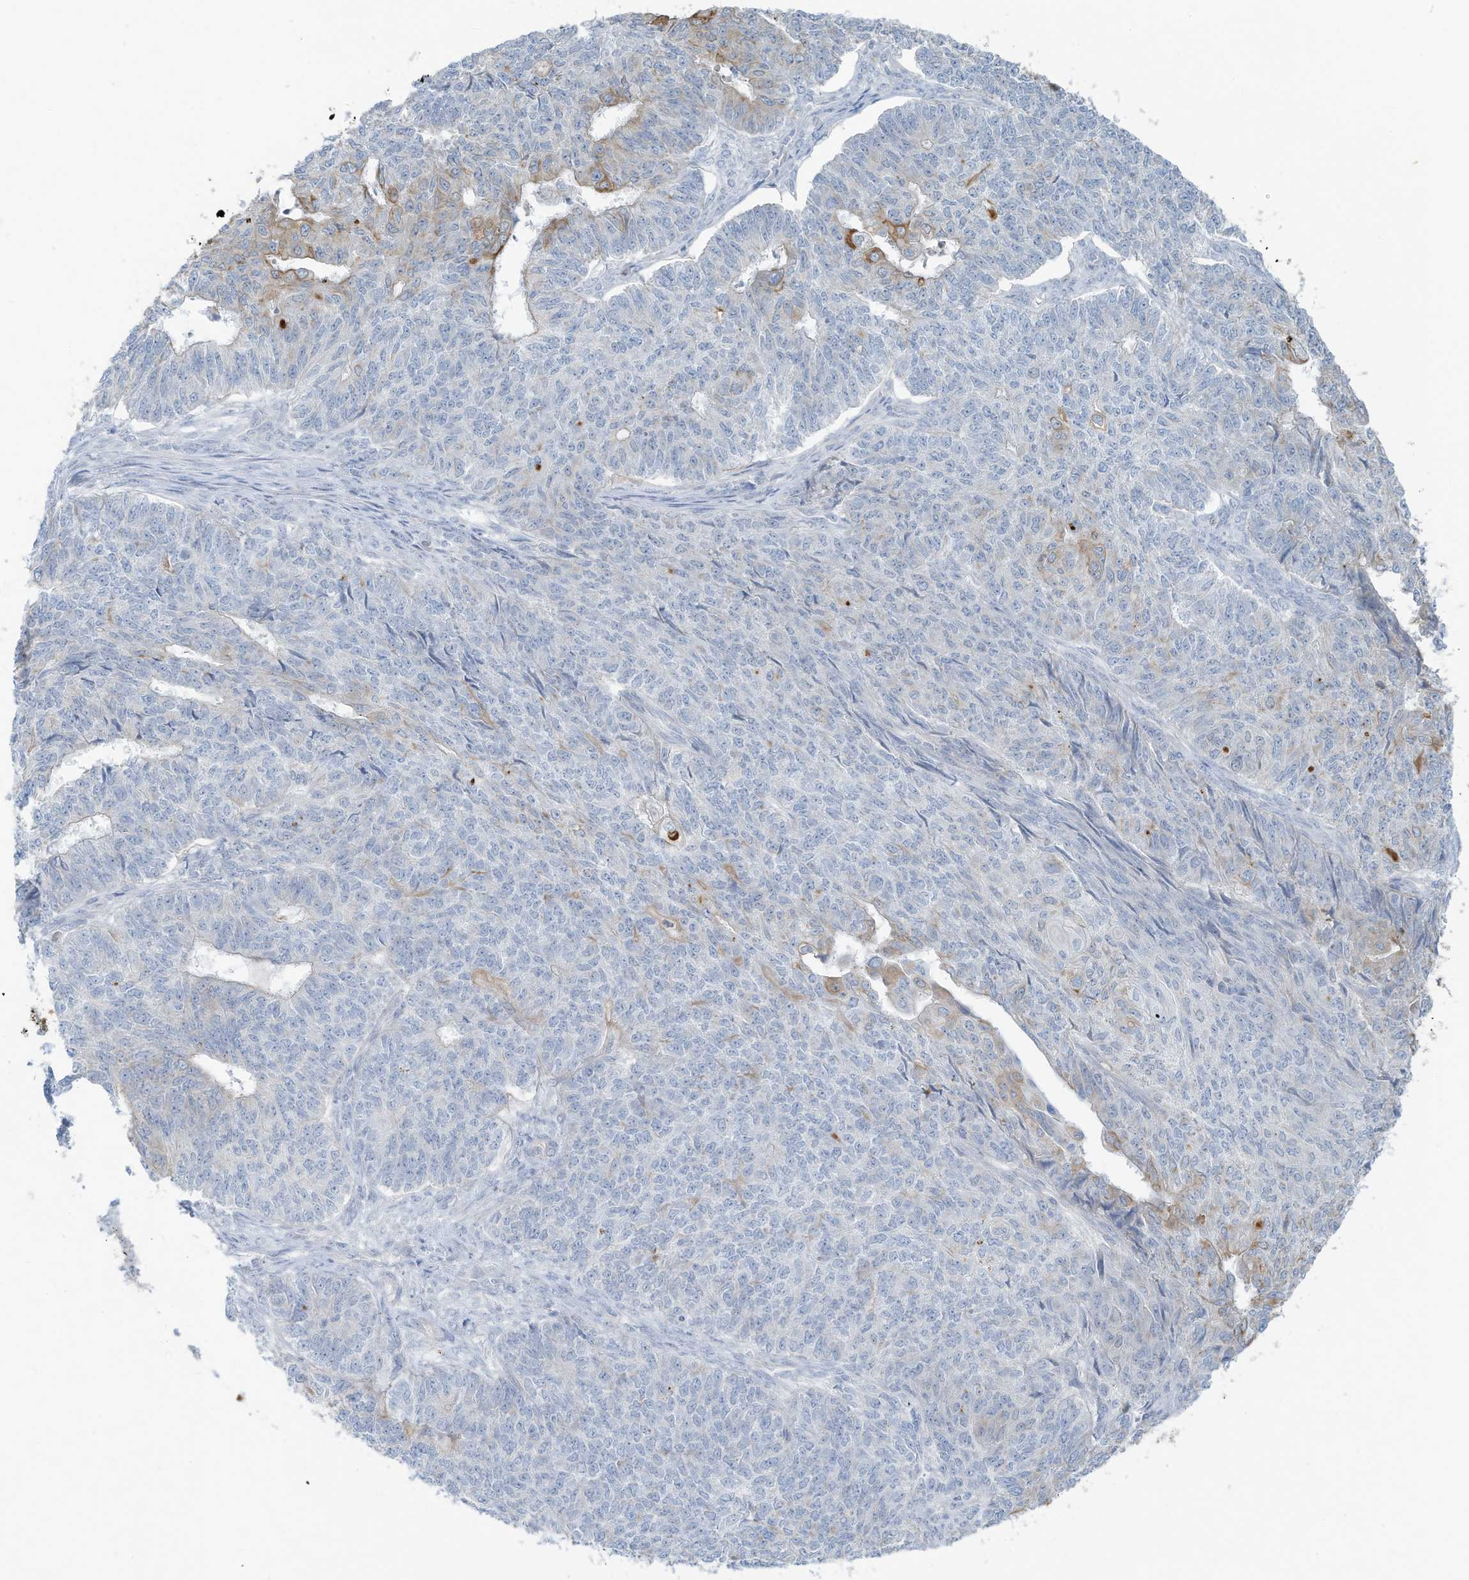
{"staining": {"intensity": "weak", "quantity": "<25%", "location": "cytoplasmic/membranous"}, "tissue": "endometrial cancer", "cell_type": "Tumor cells", "image_type": "cancer", "snomed": [{"axis": "morphology", "description": "Adenocarcinoma, NOS"}, {"axis": "topography", "description": "Endometrium"}], "caption": "There is no significant expression in tumor cells of endometrial cancer.", "gene": "TUBE1", "patient": {"sex": "female", "age": 32}}